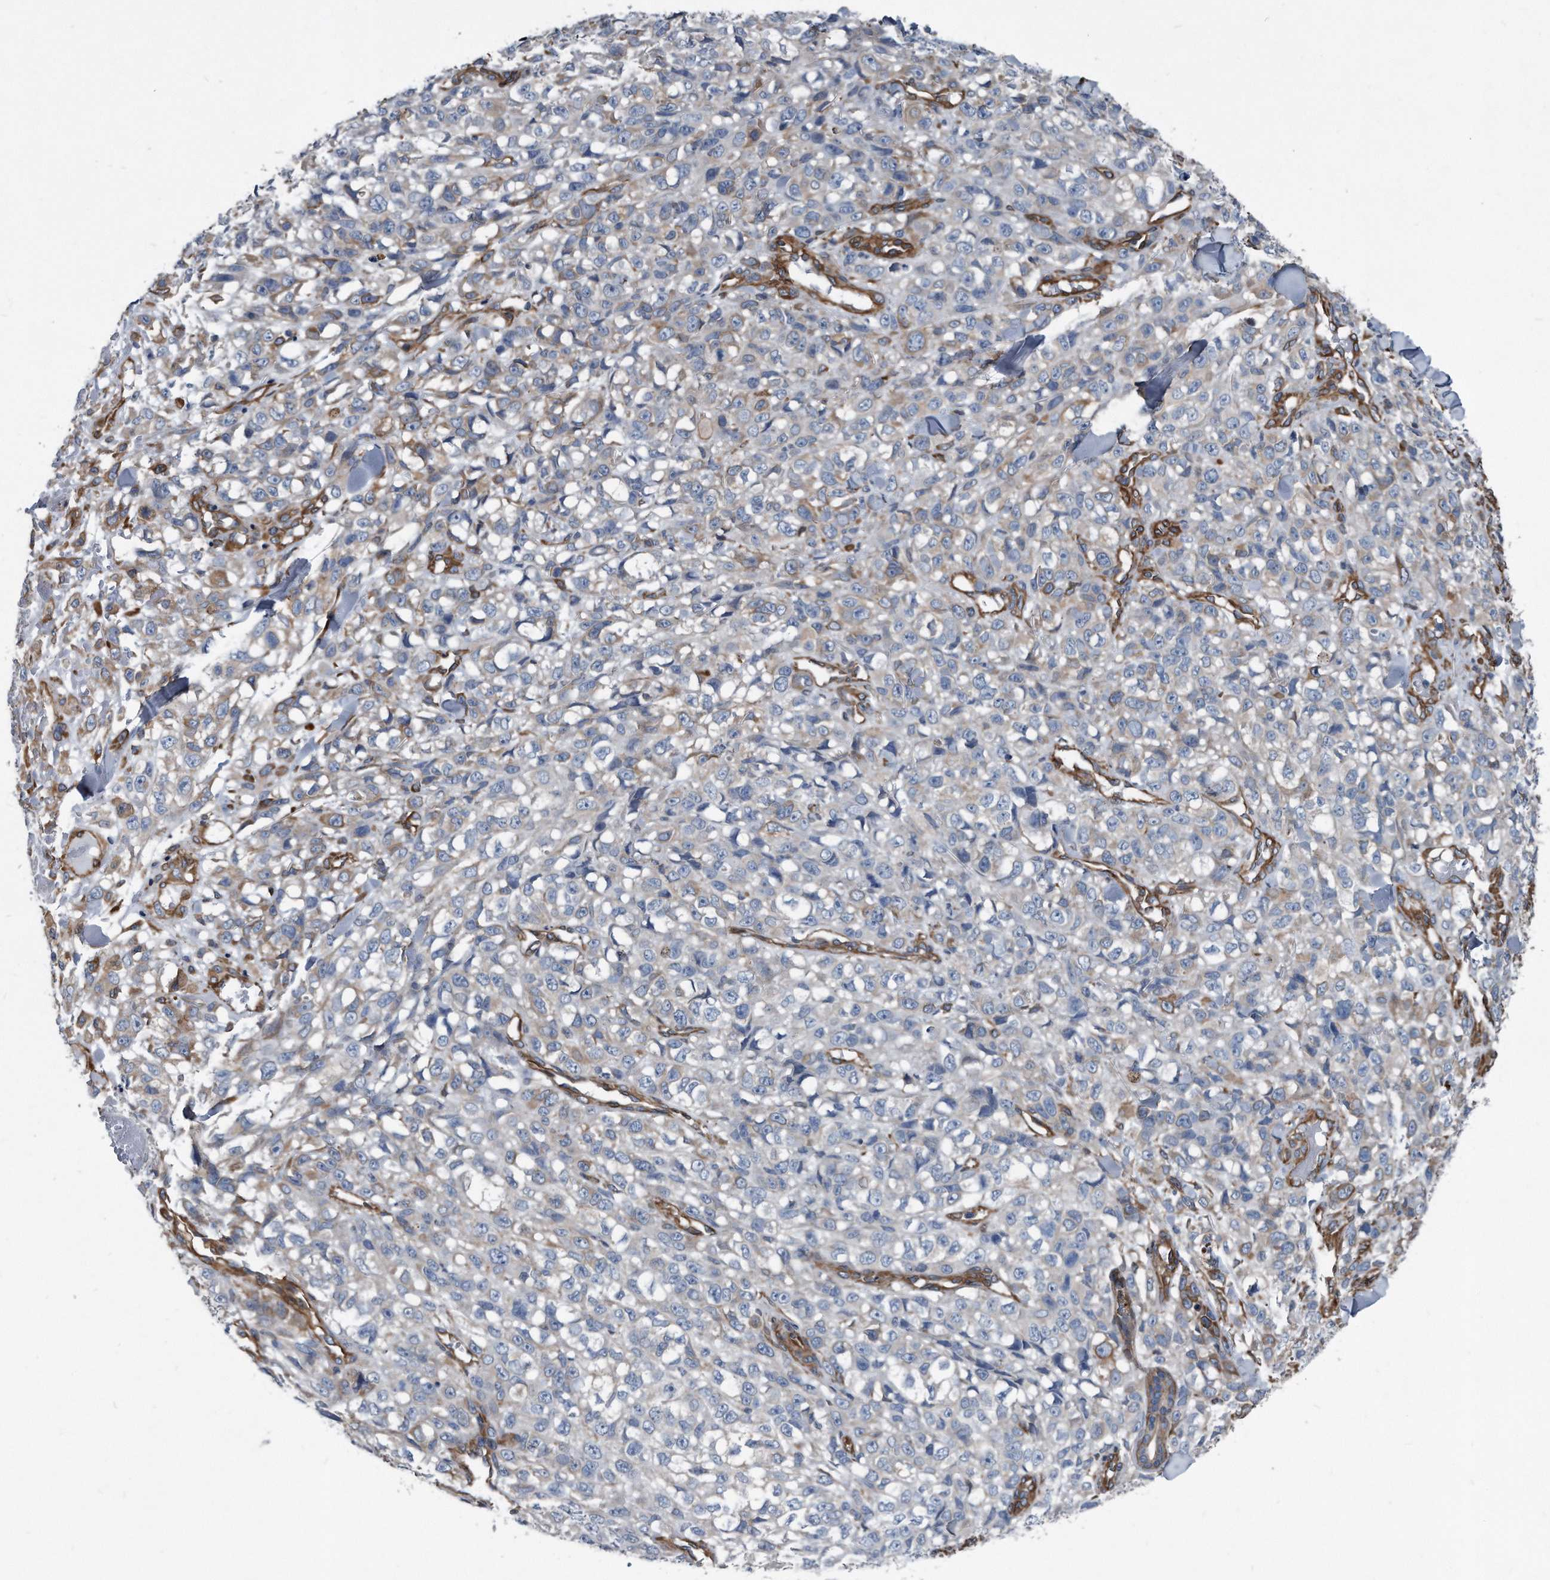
{"staining": {"intensity": "negative", "quantity": "none", "location": "none"}, "tissue": "melanoma", "cell_type": "Tumor cells", "image_type": "cancer", "snomed": [{"axis": "morphology", "description": "Malignant melanoma, Metastatic site"}, {"axis": "topography", "description": "Skin"}], "caption": "DAB immunohistochemical staining of human malignant melanoma (metastatic site) shows no significant positivity in tumor cells. Brightfield microscopy of immunohistochemistry (IHC) stained with DAB (brown) and hematoxylin (blue), captured at high magnification.", "gene": "PLEC", "patient": {"sex": "female", "age": 72}}